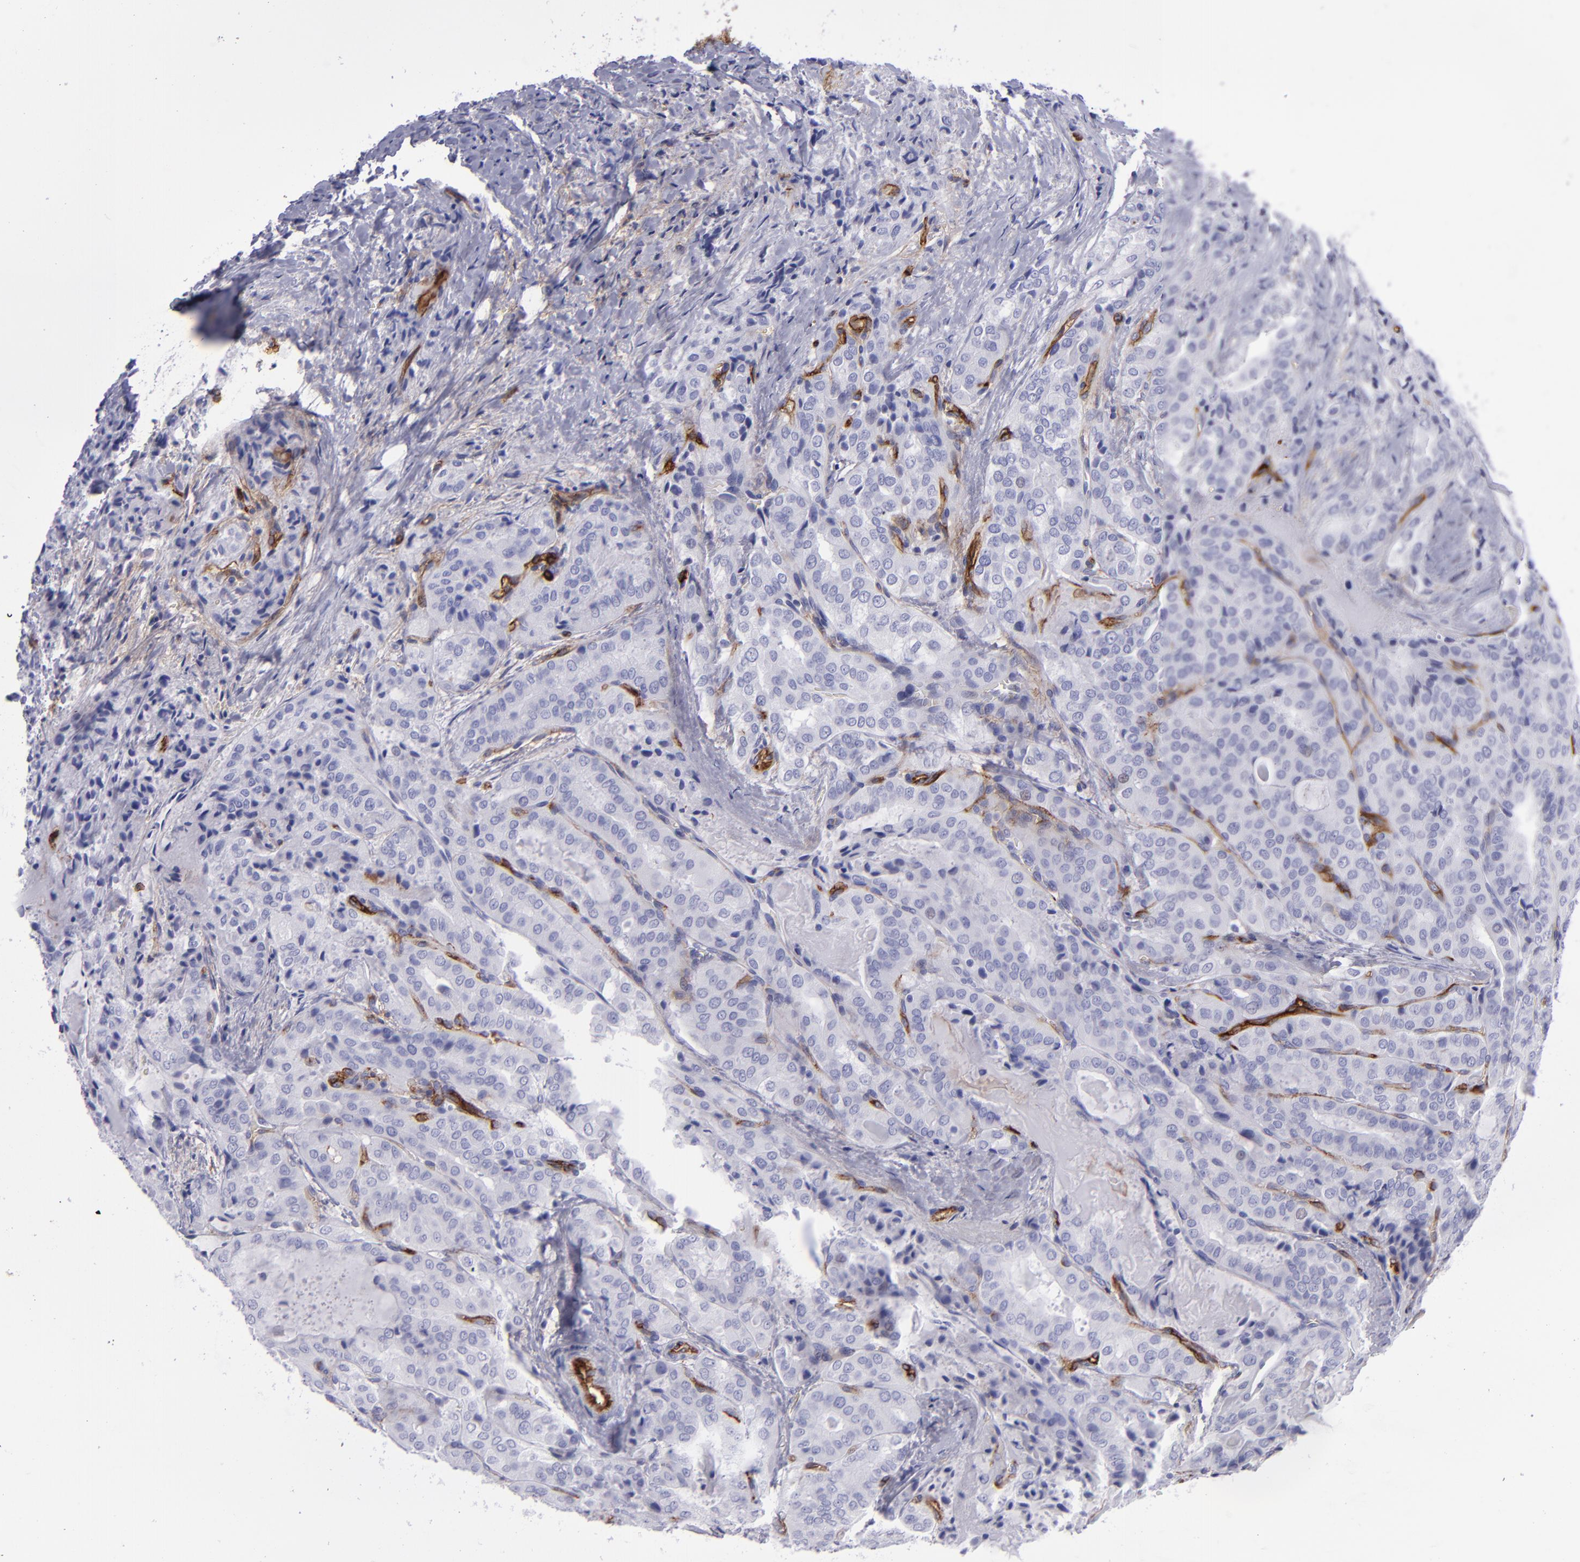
{"staining": {"intensity": "strong", "quantity": "<25%", "location": "cytoplasmic/membranous"}, "tissue": "thyroid cancer", "cell_type": "Tumor cells", "image_type": "cancer", "snomed": [{"axis": "morphology", "description": "Papillary adenocarcinoma, NOS"}, {"axis": "topography", "description": "Thyroid gland"}], "caption": "Brown immunohistochemical staining in human papillary adenocarcinoma (thyroid) displays strong cytoplasmic/membranous staining in about <25% of tumor cells.", "gene": "ACE", "patient": {"sex": "female", "age": 71}}